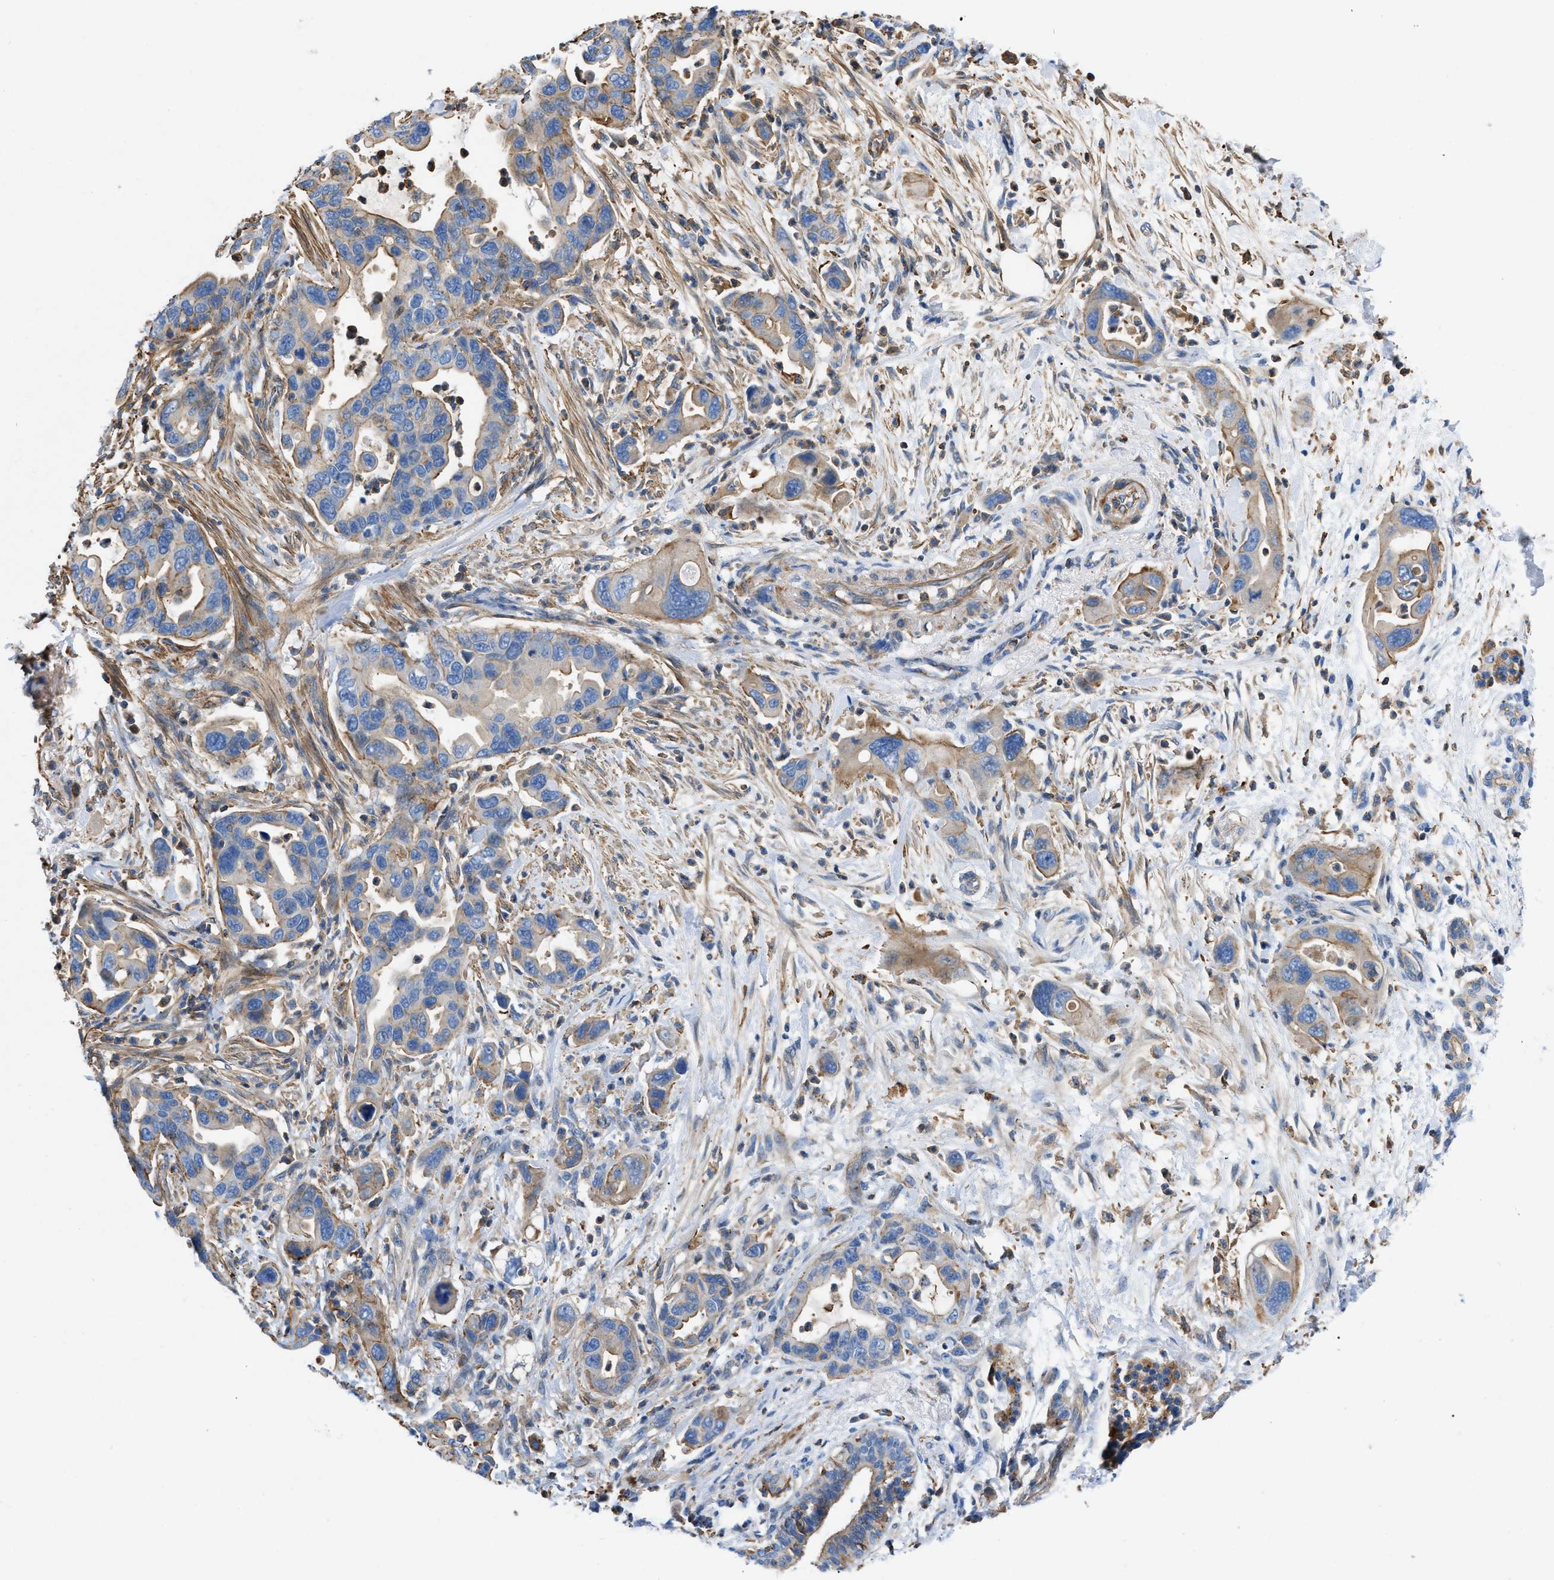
{"staining": {"intensity": "moderate", "quantity": "25%-75%", "location": "cytoplasmic/membranous"}, "tissue": "pancreatic cancer", "cell_type": "Tumor cells", "image_type": "cancer", "snomed": [{"axis": "morphology", "description": "Normal tissue, NOS"}, {"axis": "morphology", "description": "Adenocarcinoma, NOS"}, {"axis": "topography", "description": "Pancreas"}], "caption": "Human pancreatic cancer (adenocarcinoma) stained with a brown dye shows moderate cytoplasmic/membranous positive expression in approximately 25%-75% of tumor cells.", "gene": "ATP6V0D1", "patient": {"sex": "female", "age": 71}}